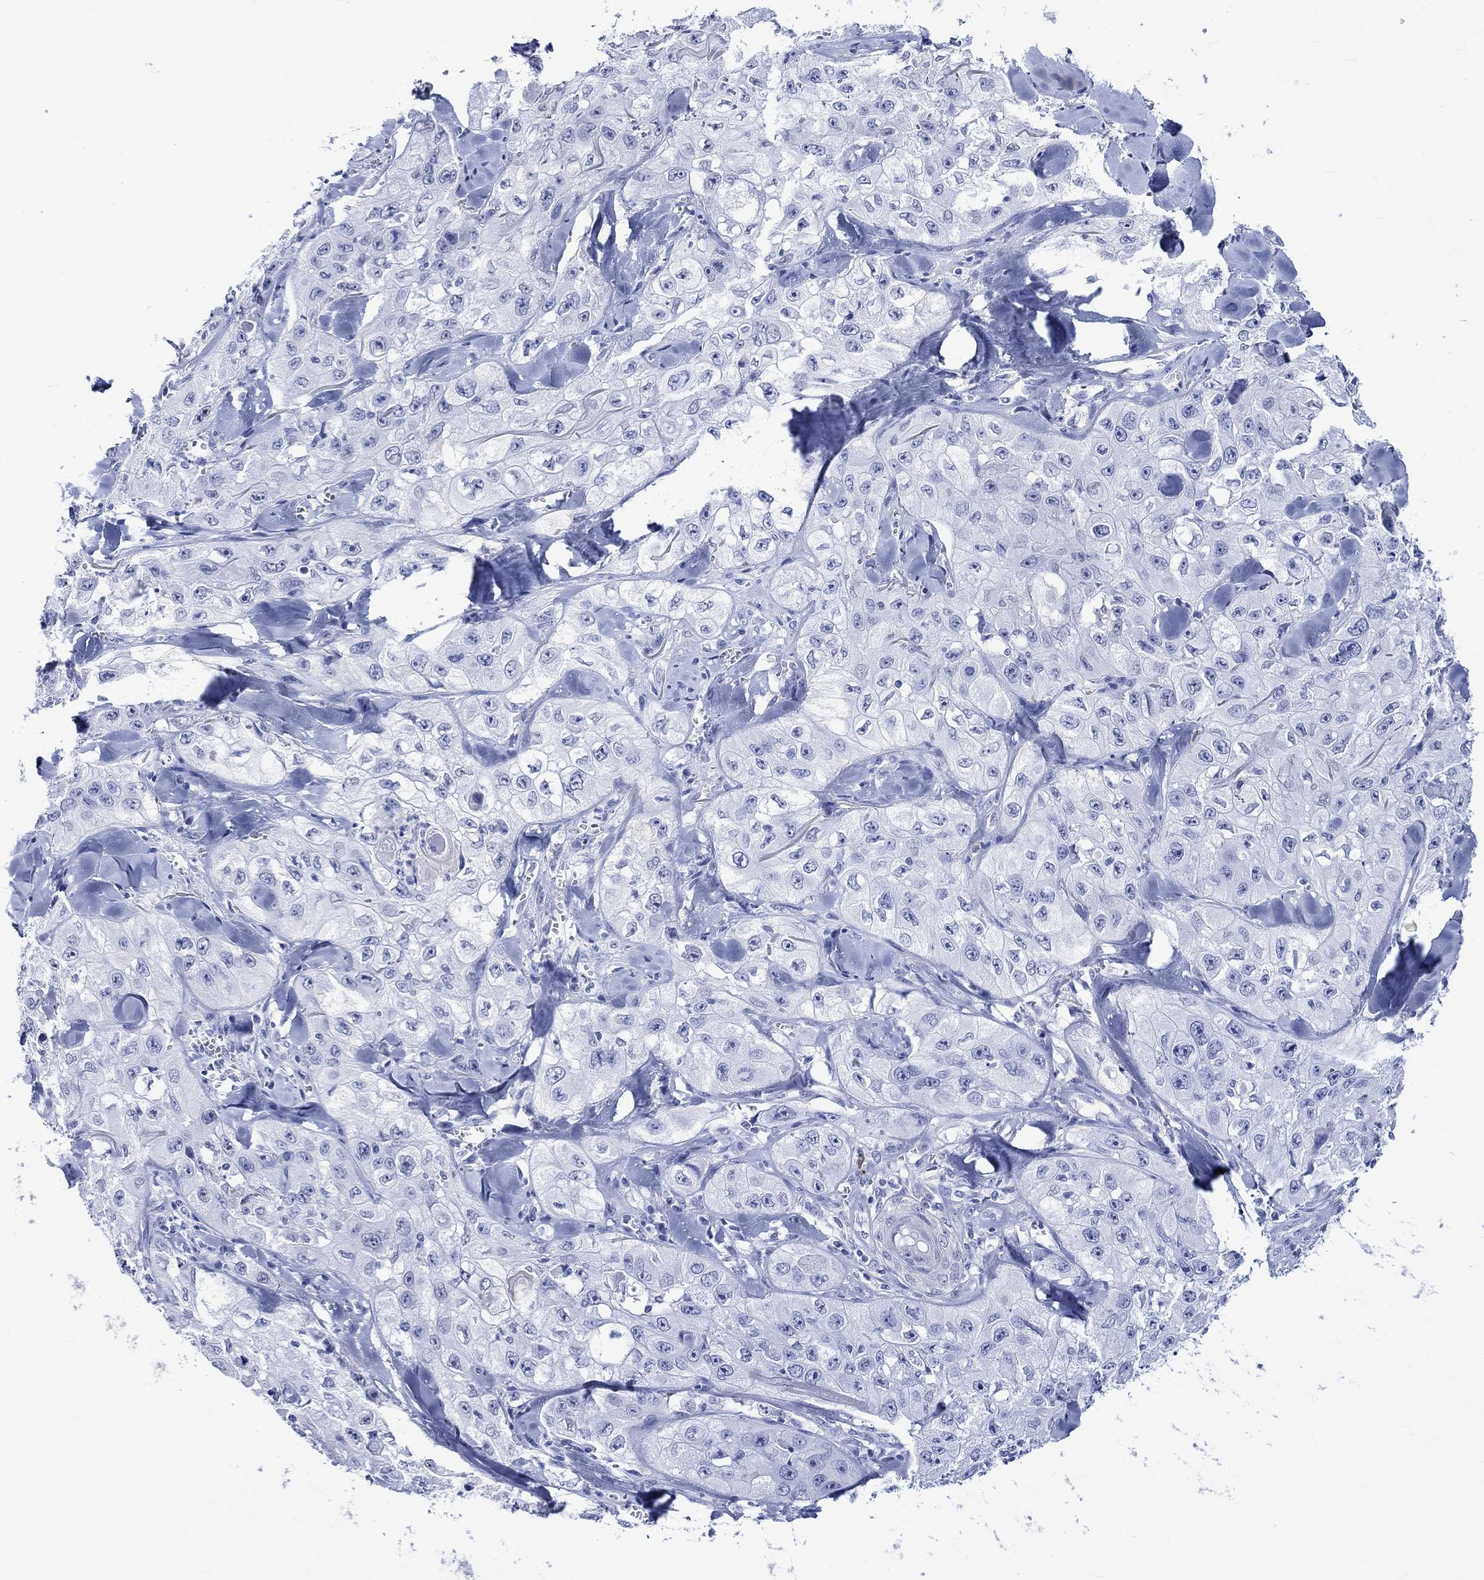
{"staining": {"intensity": "negative", "quantity": "none", "location": "none"}, "tissue": "skin cancer", "cell_type": "Tumor cells", "image_type": "cancer", "snomed": [{"axis": "morphology", "description": "Squamous cell carcinoma, NOS"}, {"axis": "topography", "description": "Skin"}, {"axis": "topography", "description": "Subcutis"}], "caption": "DAB immunohistochemical staining of human skin squamous cell carcinoma shows no significant positivity in tumor cells.", "gene": "CRYAB", "patient": {"sex": "male", "age": 73}}